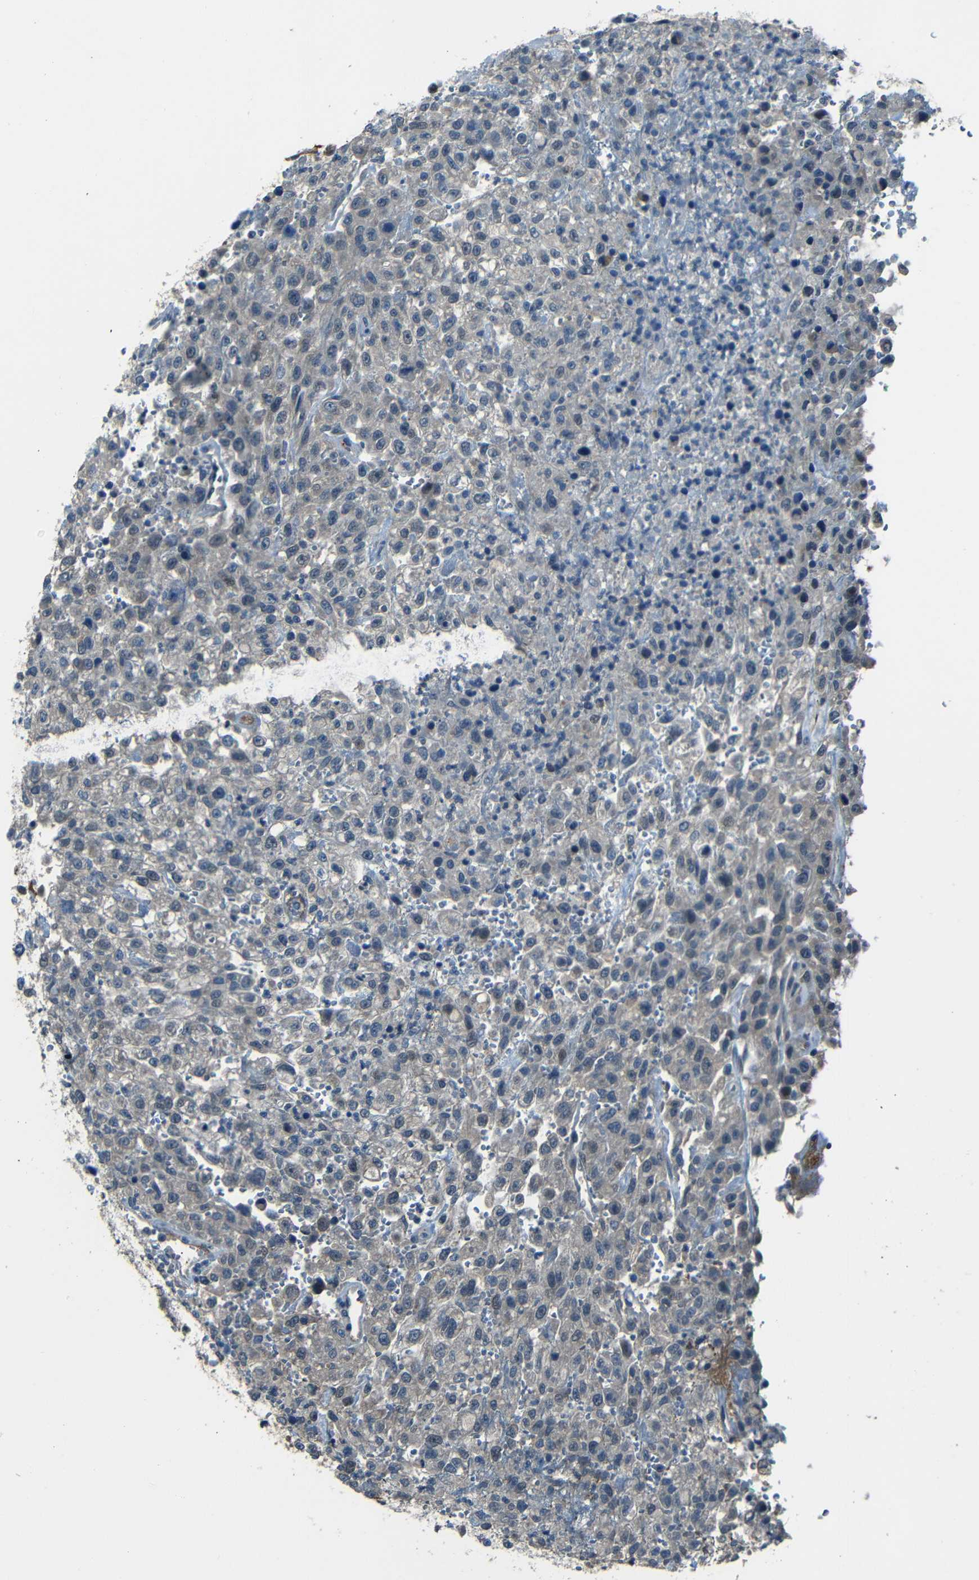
{"staining": {"intensity": "negative", "quantity": "none", "location": "none"}, "tissue": "urothelial cancer", "cell_type": "Tumor cells", "image_type": "cancer", "snomed": [{"axis": "morphology", "description": "Urothelial carcinoma, High grade"}, {"axis": "topography", "description": "Urinary bladder"}], "caption": "Tumor cells show no significant positivity in high-grade urothelial carcinoma.", "gene": "SLA", "patient": {"sex": "male", "age": 46}}